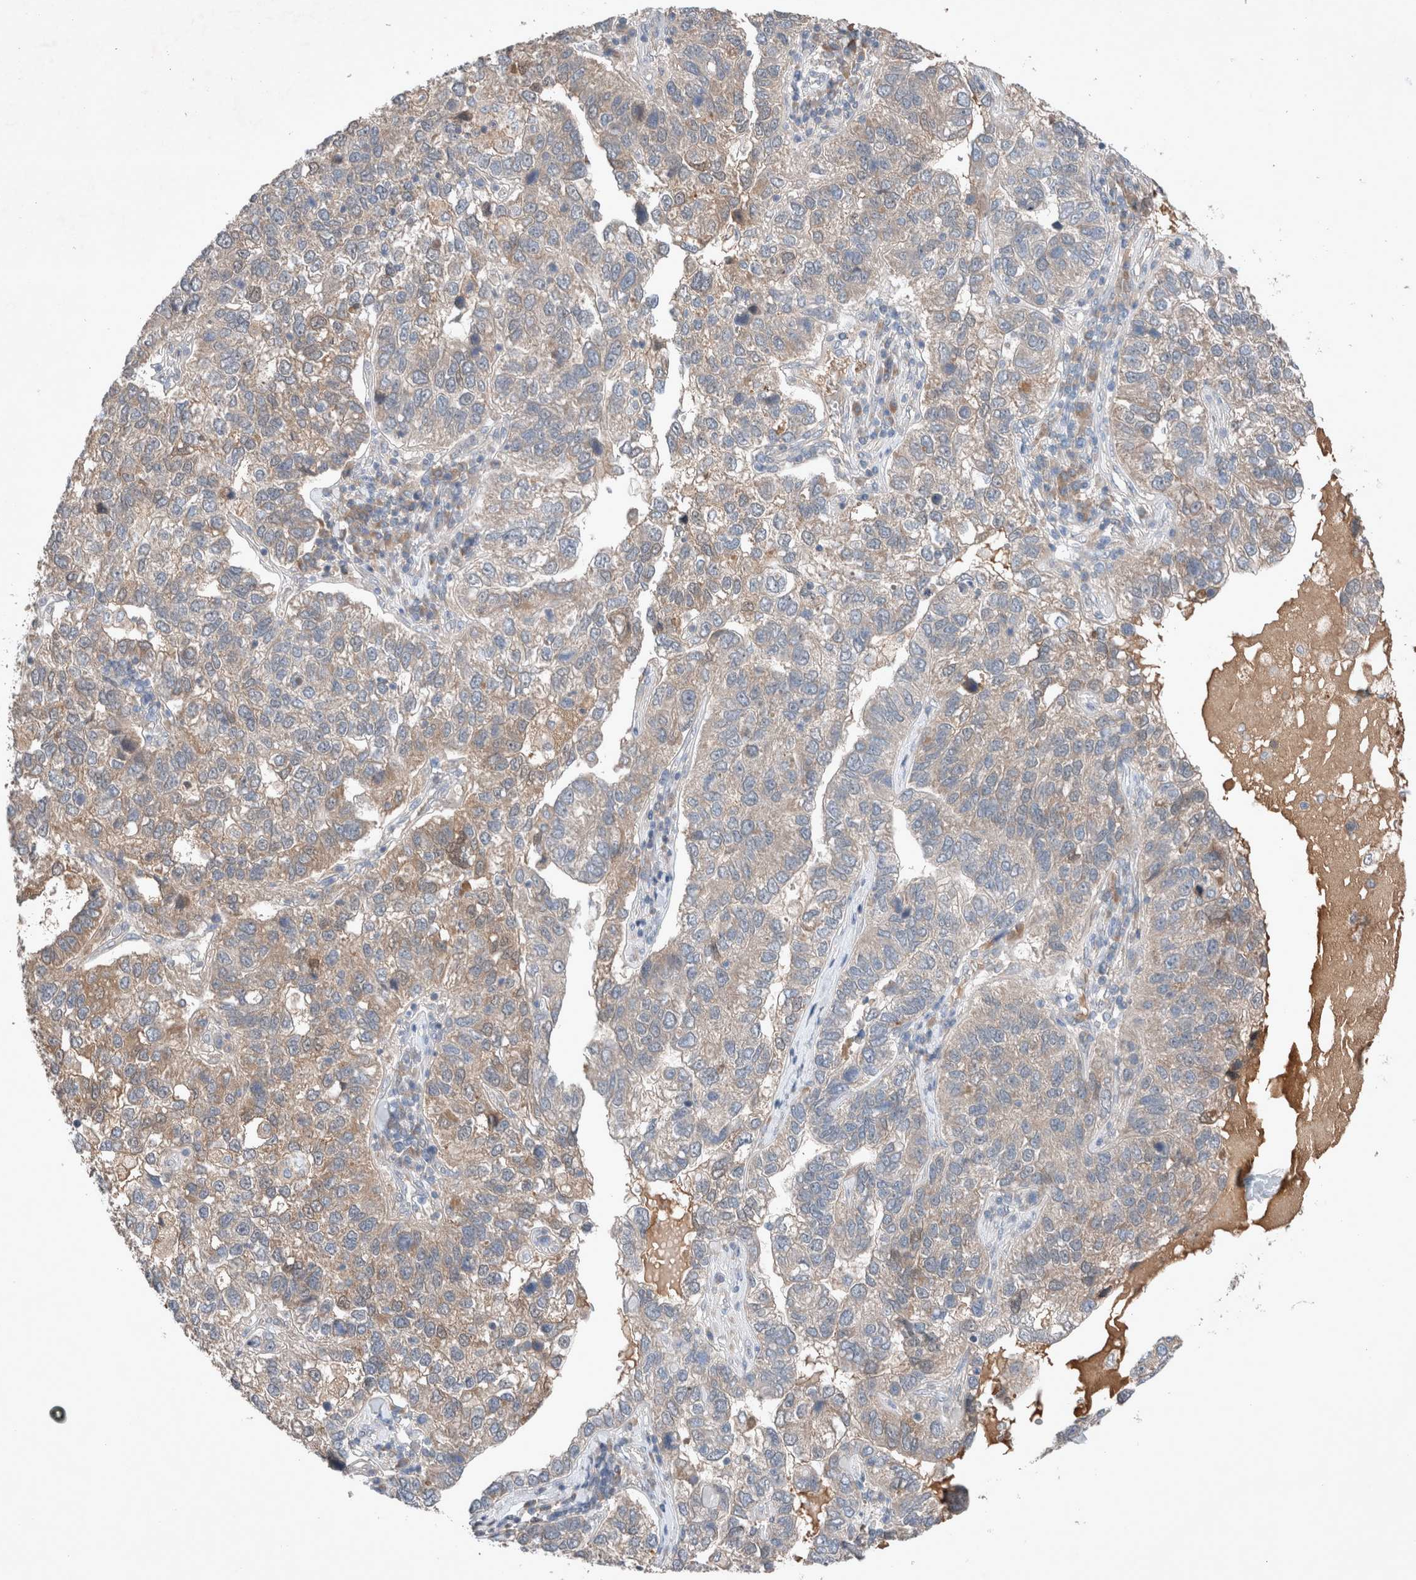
{"staining": {"intensity": "weak", "quantity": "25%-75%", "location": "cytoplasmic/membranous"}, "tissue": "pancreatic cancer", "cell_type": "Tumor cells", "image_type": "cancer", "snomed": [{"axis": "morphology", "description": "Adenocarcinoma, NOS"}, {"axis": "topography", "description": "Pancreas"}], "caption": "Pancreatic cancer was stained to show a protein in brown. There is low levels of weak cytoplasmic/membranous staining in about 25%-75% of tumor cells.", "gene": "UGCG", "patient": {"sex": "female", "age": 61}}